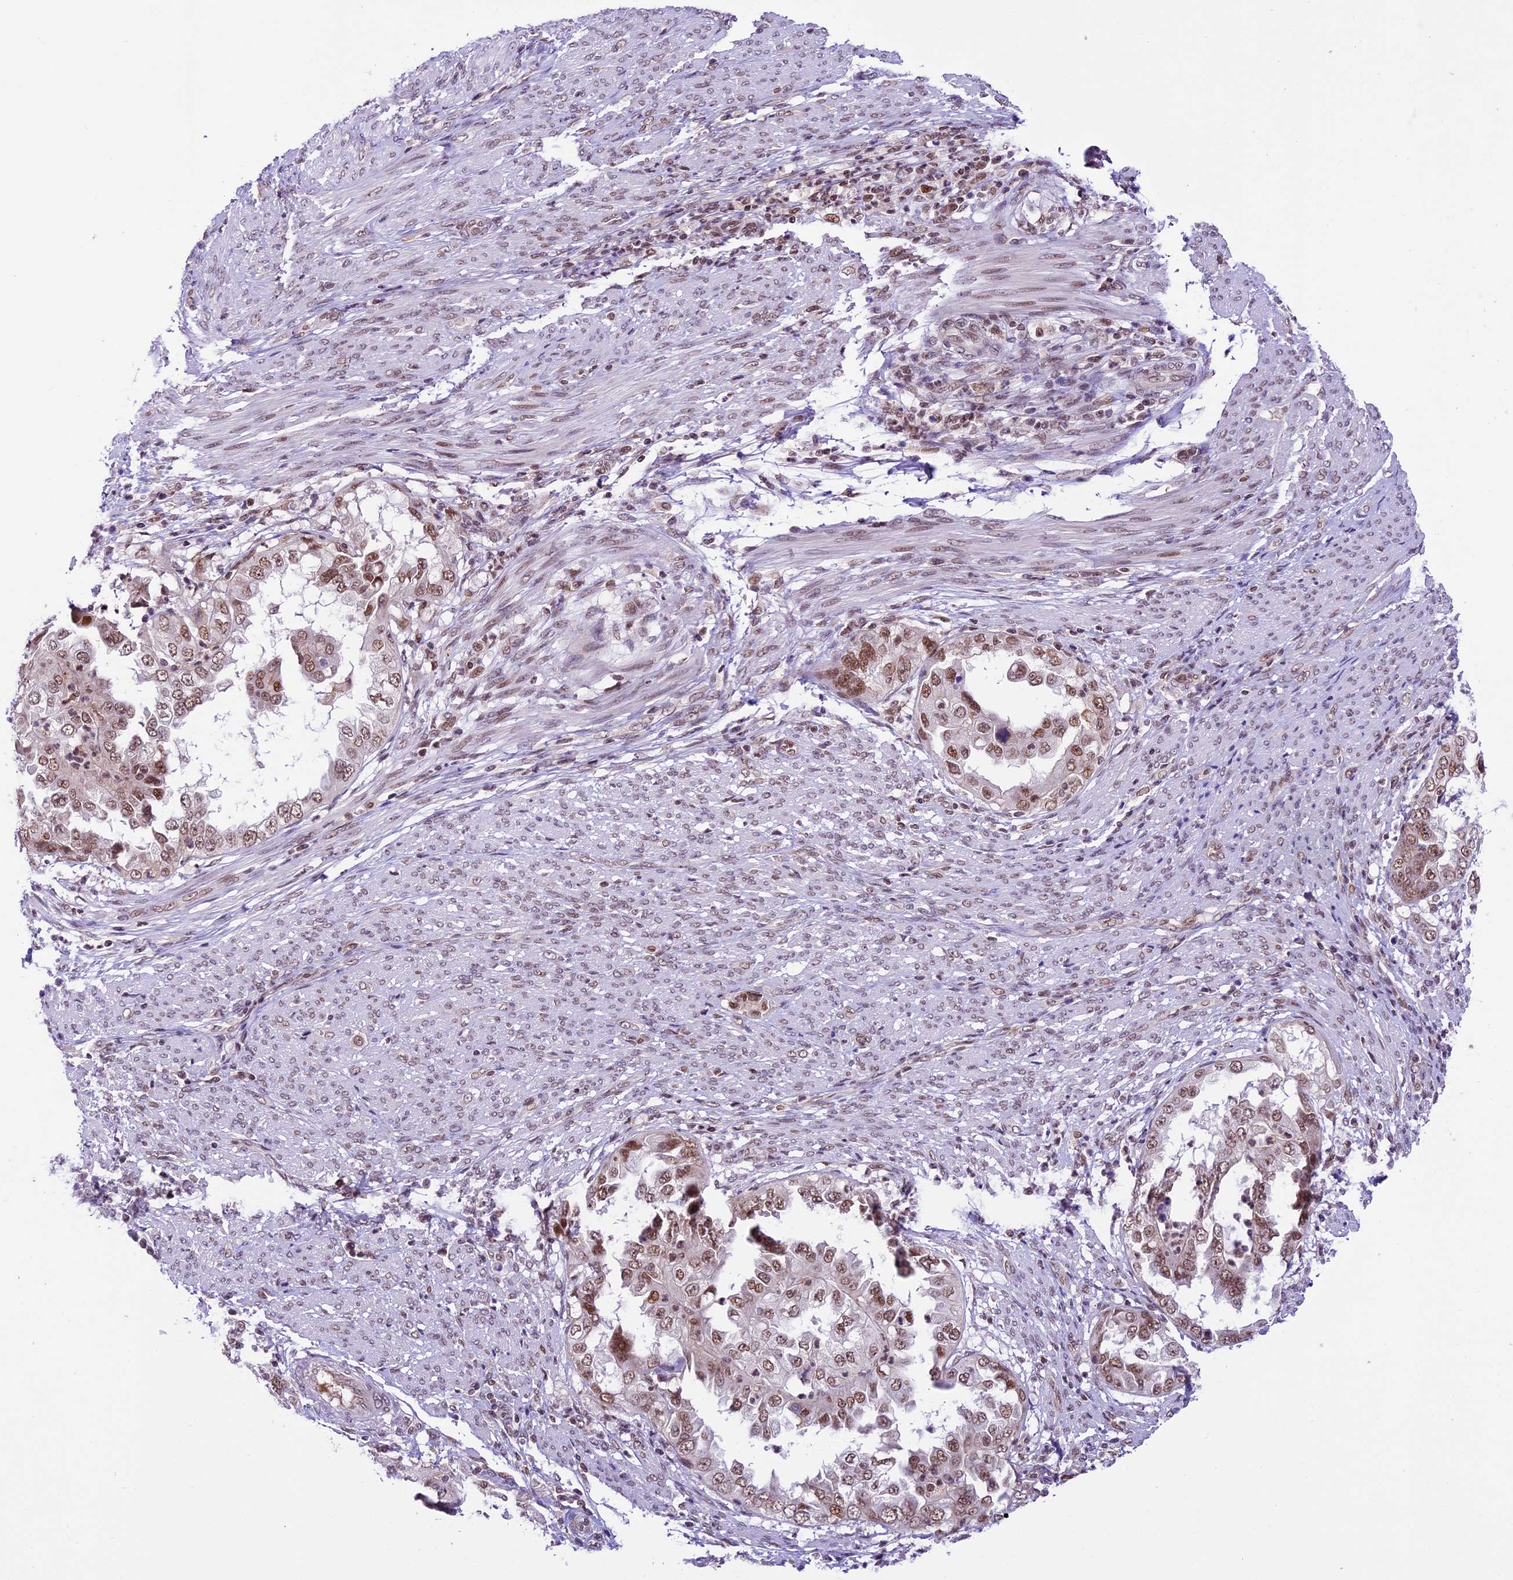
{"staining": {"intensity": "moderate", "quantity": ">75%", "location": "nuclear"}, "tissue": "endometrial cancer", "cell_type": "Tumor cells", "image_type": "cancer", "snomed": [{"axis": "morphology", "description": "Adenocarcinoma, NOS"}, {"axis": "topography", "description": "Endometrium"}], "caption": "Endometrial cancer (adenocarcinoma) stained for a protein shows moderate nuclear positivity in tumor cells.", "gene": "SHKBP1", "patient": {"sex": "female", "age": 85}}